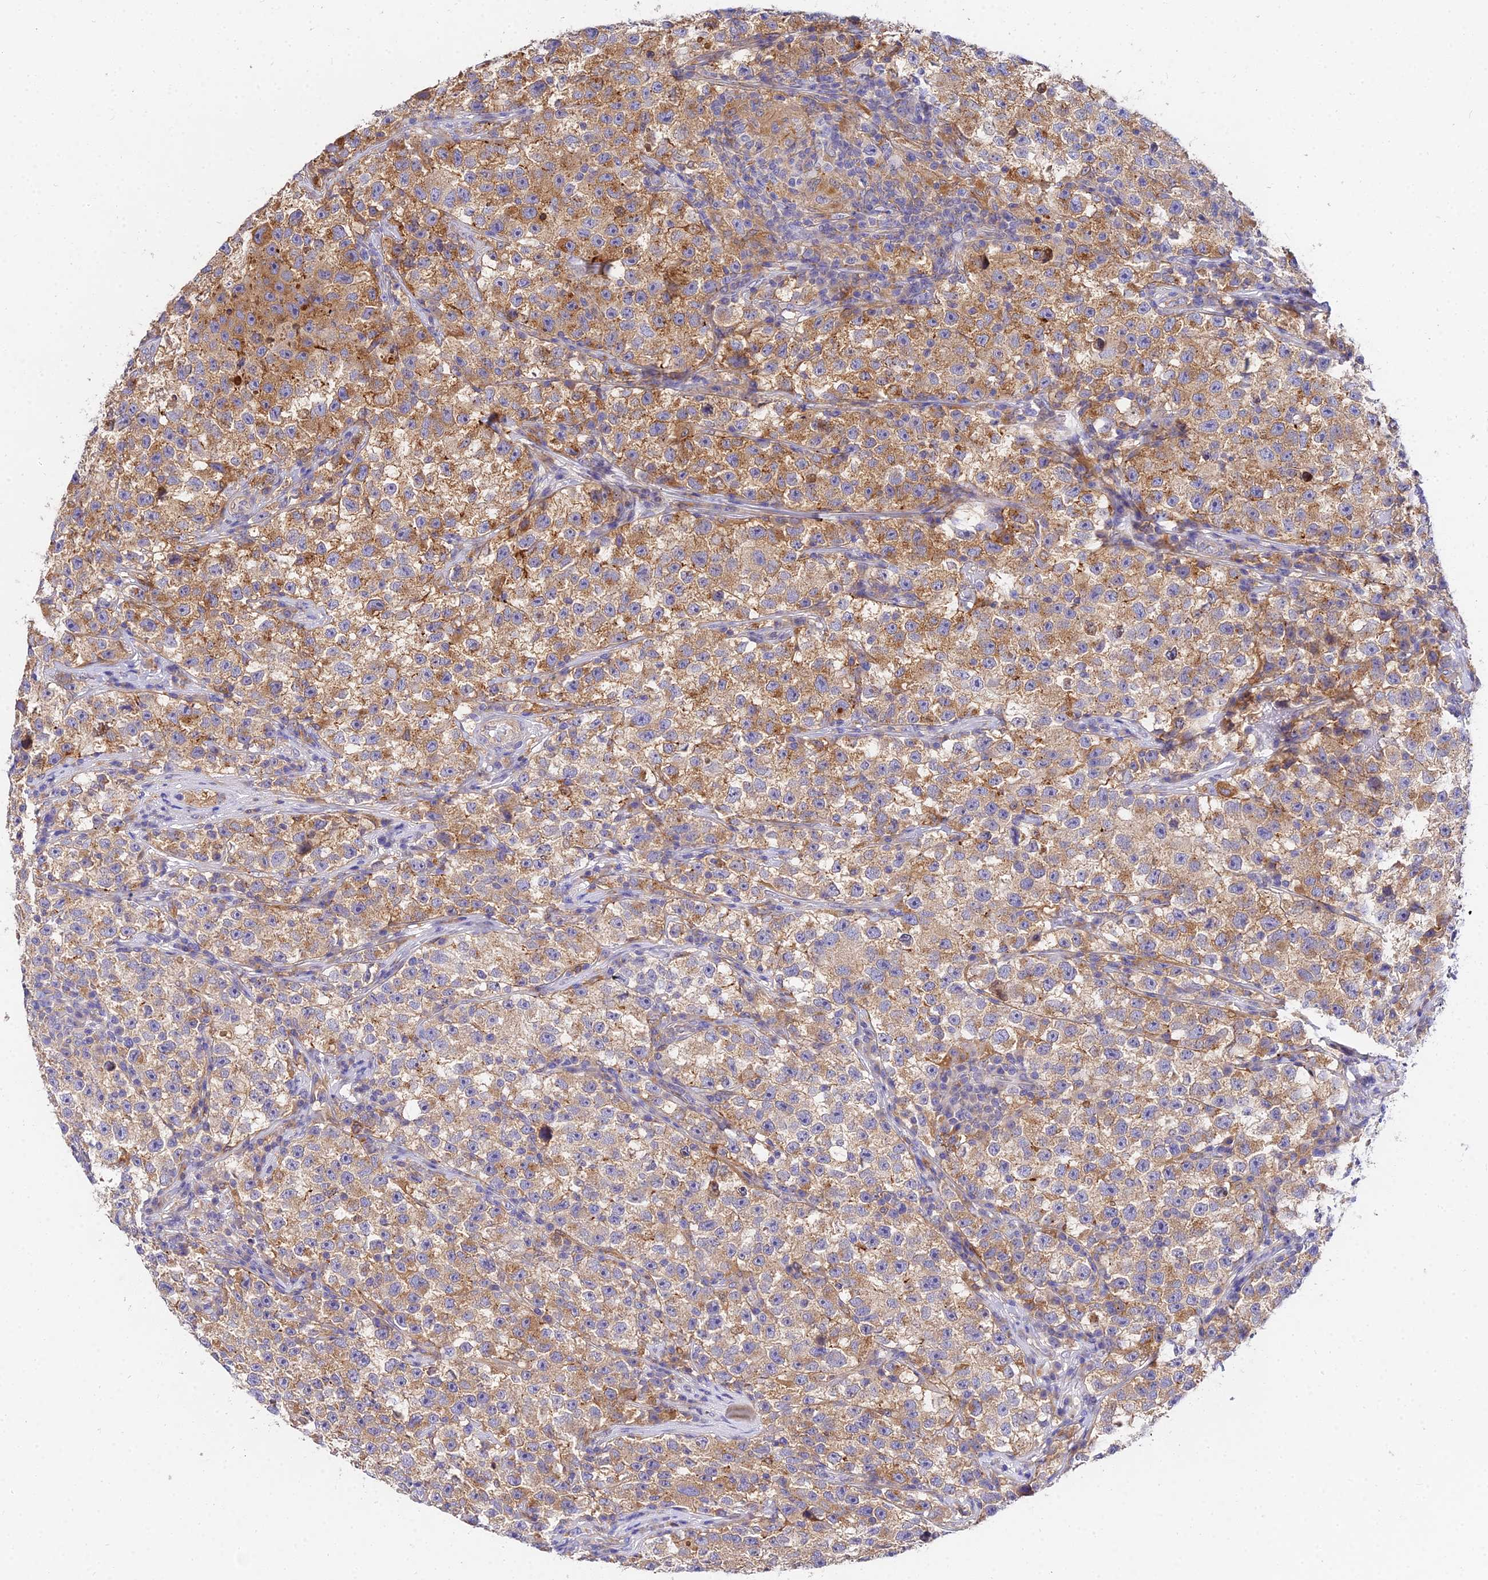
{"staining": {"intensity": "moderate", "quantity": "25%-75%", "location": "cytoplasmic/membranous"}, "tissue": "testis cancer", "cell_type": "Tumor cells", "image_type": "cancer", "snomed": [{"axis": "morphology", "description": "Seminoma, NOS"}, {"axis": "topography", "description": "Testis"}], "caption": "Immunohistochemistry (IHC) image of neoplastic tissue: human testis seminoma stained using immunohistochemistry (IHC) exhibits medium levels of moderate protein expression localized specifically in the cytoplasmic/membranous of tumor cells, appearing as a cytoplasmic/membranous brown color.", "gene": "ARL8B", "patient": {"sex": "male", "age": 22}}